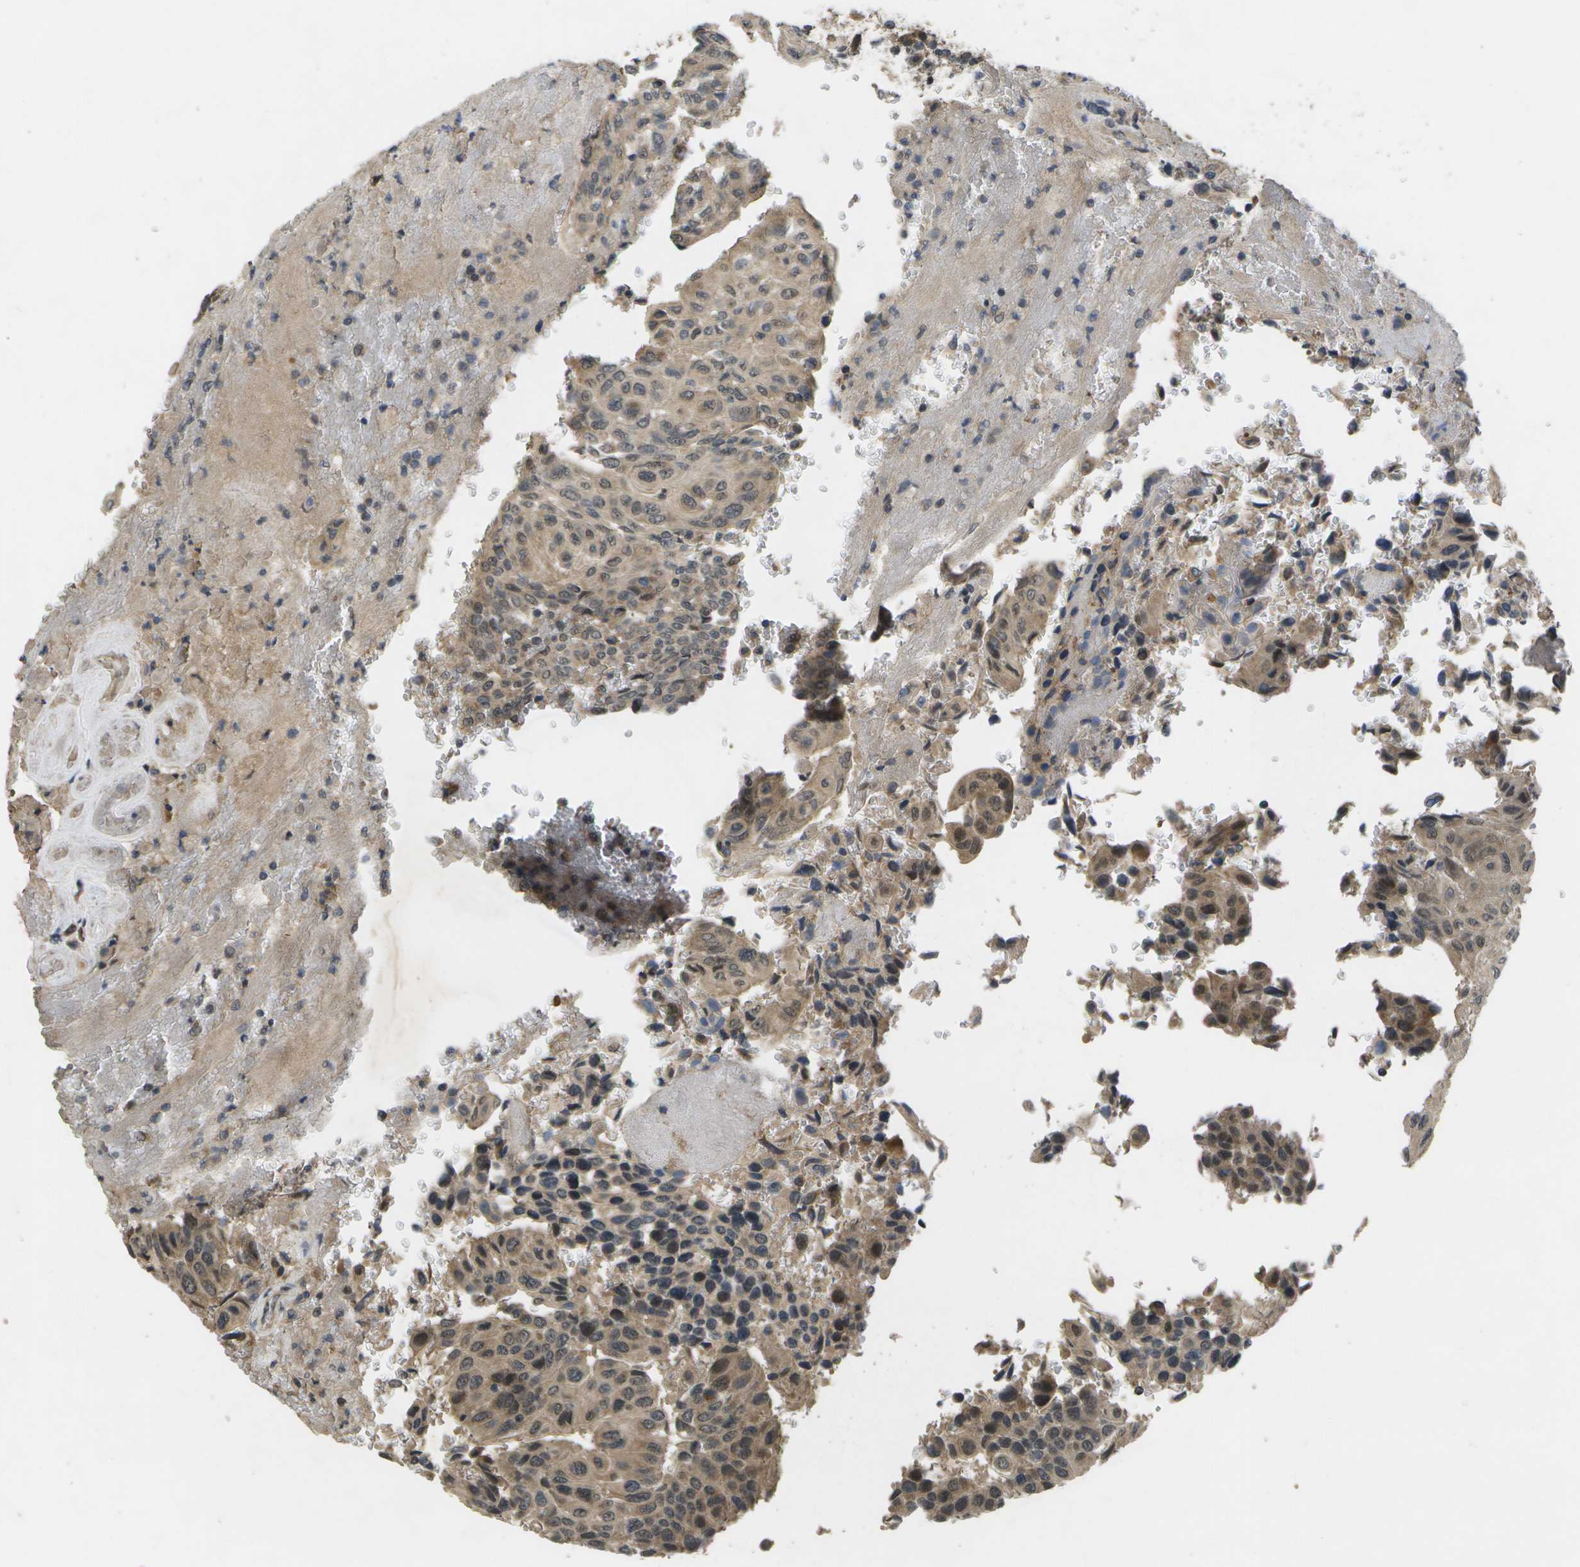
{"staining": {"intensity": "weak", "quantity": ">75%", "location": "cytoplasmic/membranous,nuclear"}, "tissue": "urothelial cancer", "cell_type": "Tumor cells", "image_type": "cancer", "snomed": [{"axis": "morphology", "description": "Urothelial carcinoma, High grade"}, {"axis": "topography", "description": "Urinary bladder"}], "caption": "A low amount of weak cytoplasmic/membranous and nuclear staining is appreciated in approximately >75% of tumor cells in high-grade urothelial carcinoma tissue.", "gene": "ALAS1", "patient": {"sex": "male", "age": 66}}